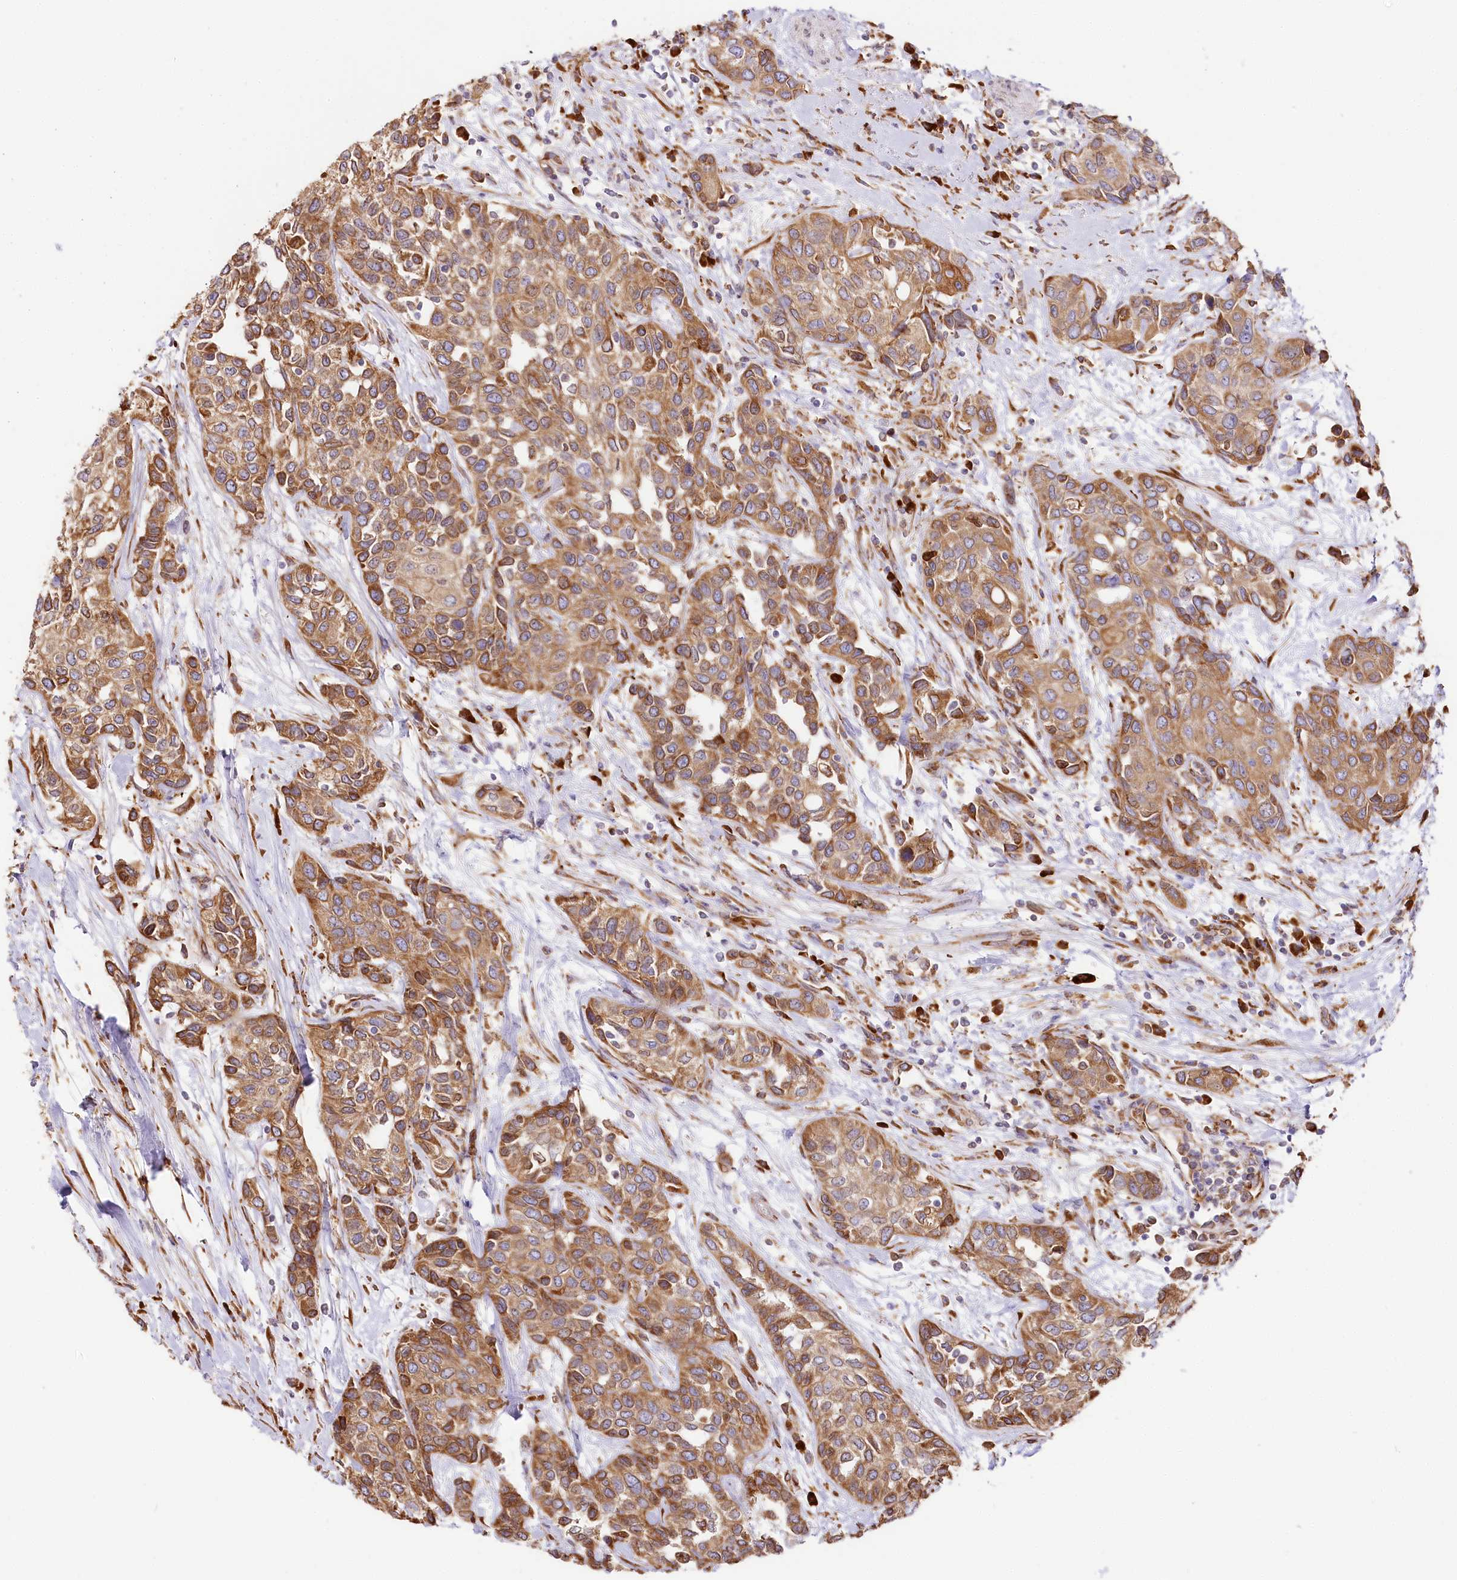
{"staining": {"intensity": "moderate", "quantity": ">75%", "location": "cytoplasmic/membranous"}, "tissue": "urothelial cancer", "cell_type": "Tumor cells", "image_type": "cancer", "snomed": [{"axis": "morphology", "description": "Normal tissue, NOS"}, {"axis": "morphology", "description": "Urothelial carcinoma, High grade"}, {"axis": "topography", "description": "Vascular tissue"}, {"axis": "topography", "description": "Urinary bladder"}], "caption": "Urothelial cancer stained with DAB immunohistochemistry (IHC) displays medium levels of moderate cytoplasmic/membranous positivity in approximately >75% of tumor cells.", "gene": "CNPY2", "patient": {"sex": "female", "age": 56}}